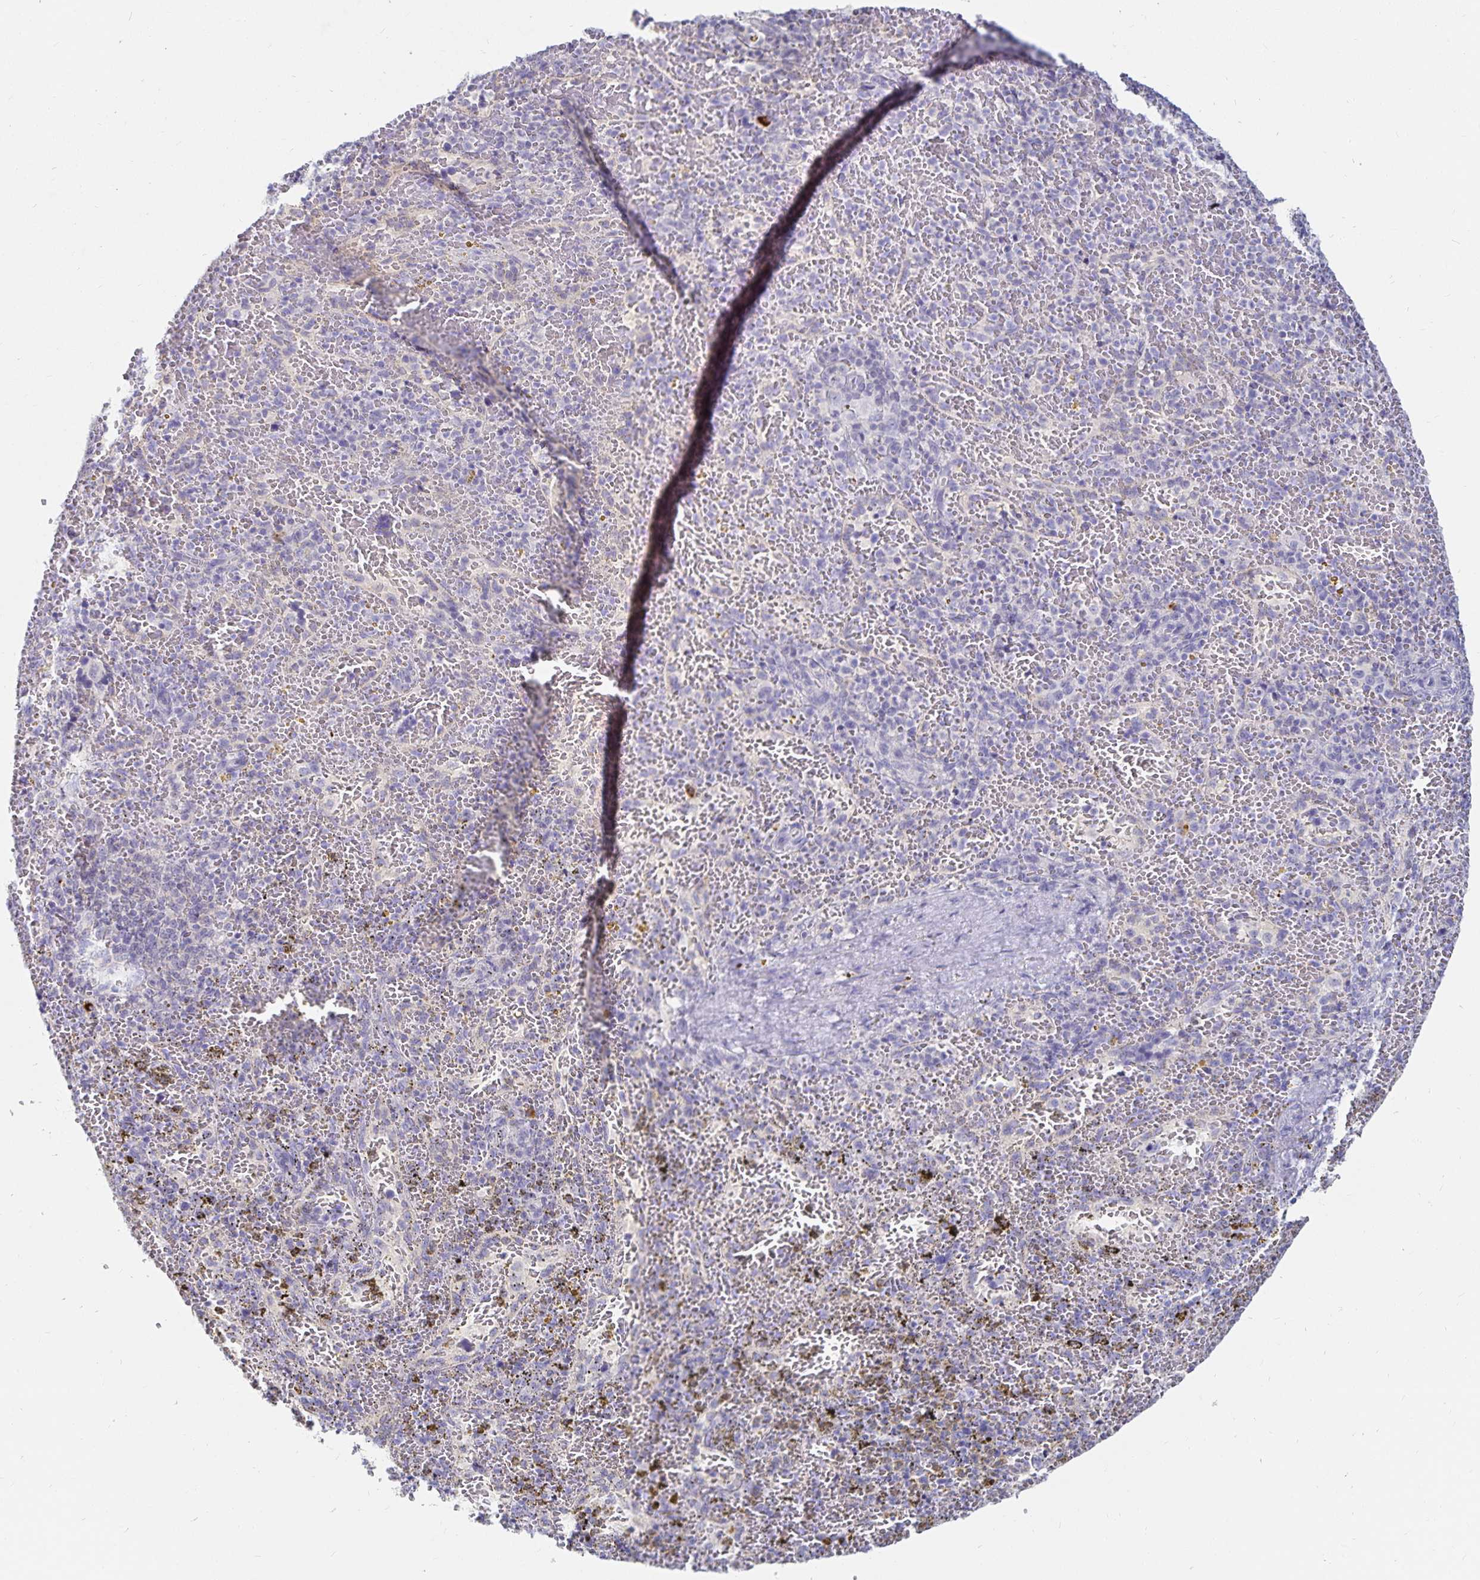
{"staining": {"intensity": "strong", "quantity": "<25%", "location": "cytoplasmic/membranous"}, "tissue": "spleen", "cell_type": "Cells in red pulp", "image_type": "normal", "snomed": [{"axis": "morphology", "description": "Normal tissue, NOS"}, {"axis": "topography", "description": "Spleen"}], "caption": "Cells in red pulp display medium levels of strong cytoplasmic/membranous expression in about <25% of cells in benign spleen.", "gene": "TNIP1", "patient": {"sex": "female", "age": 50}}